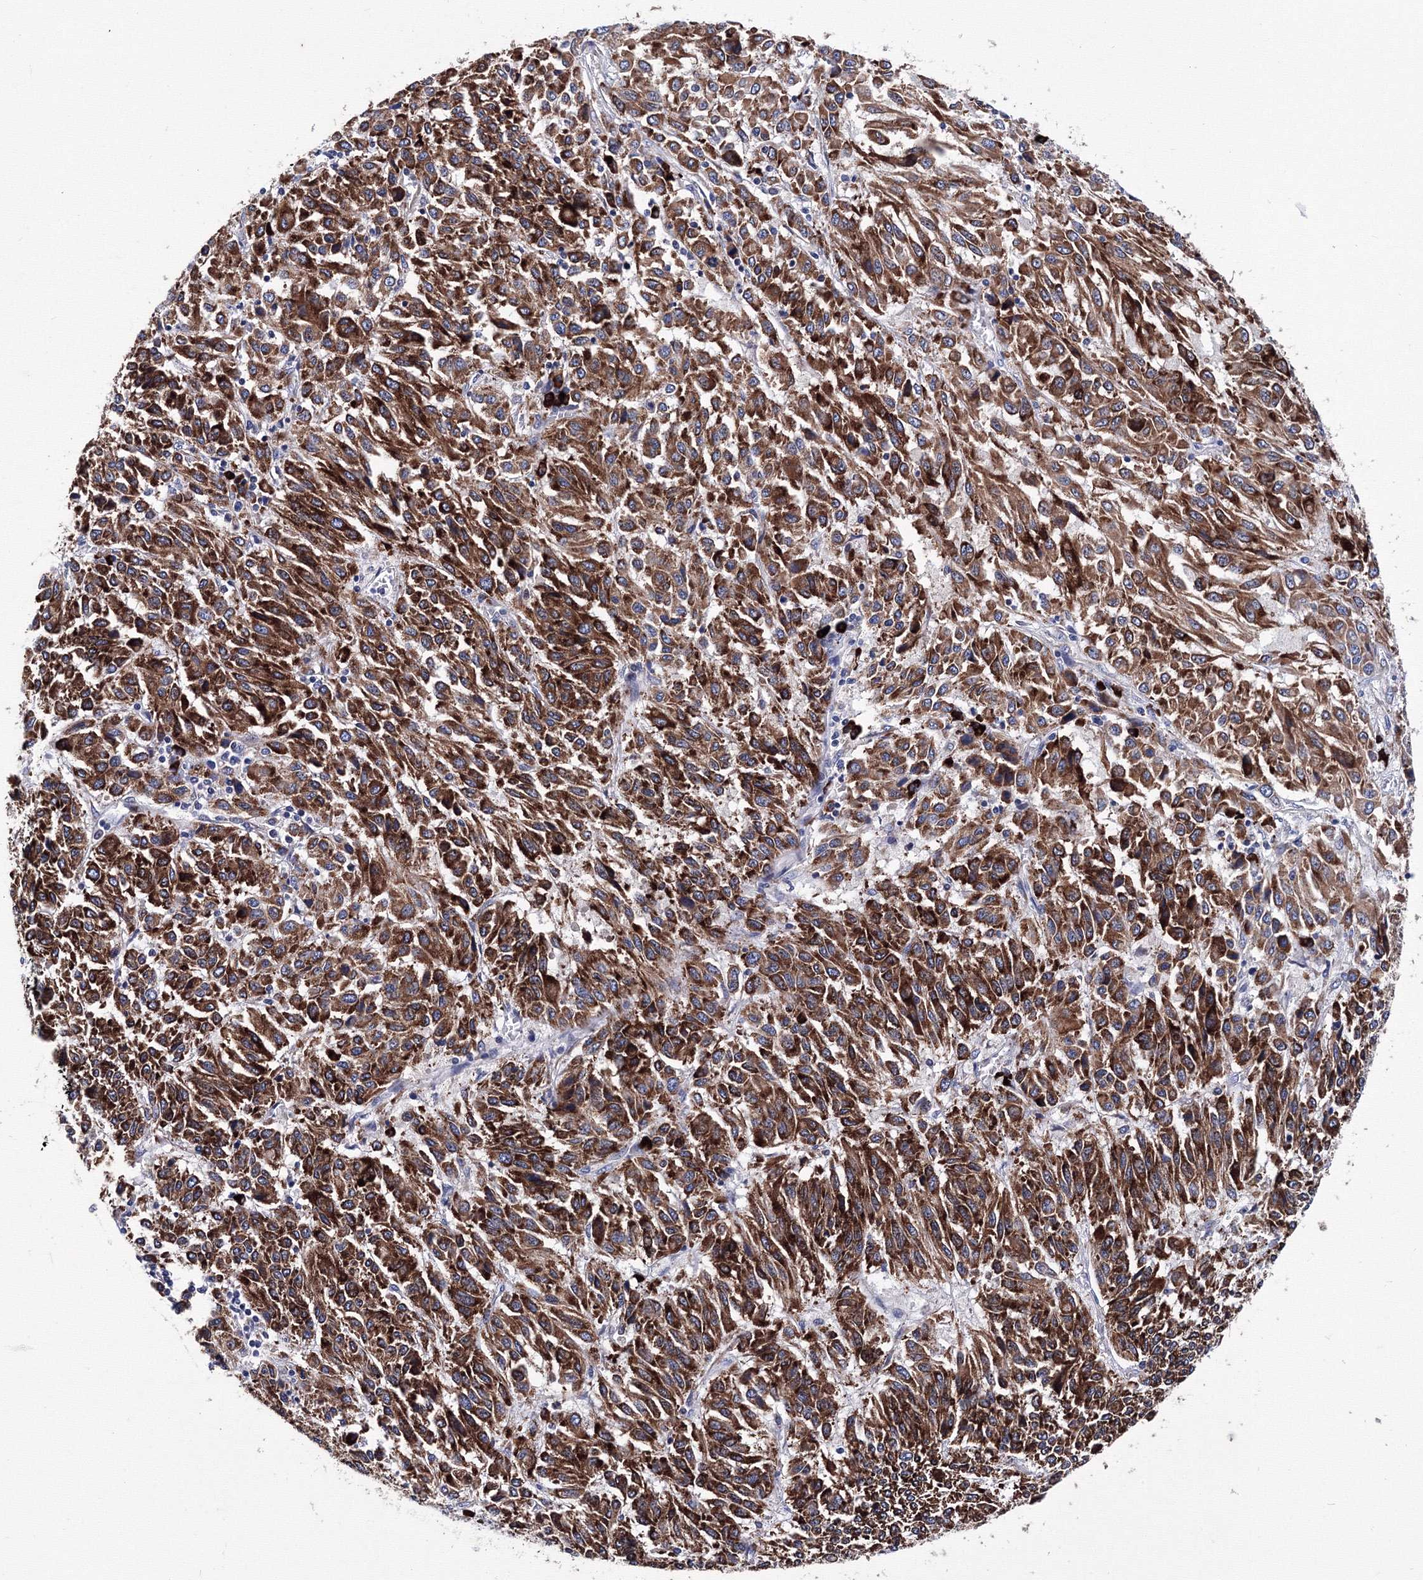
{"staining": {"intensity": "strong", "quantity": ">75%", "location": "cytoplasmic/membranous"}, "tissue": "melanoma", "cell_type": "Tumor cells", "image_type": "cancer", "snomed": [{"axis": "morphology", "description": "Malignant melanoma, Metastatic site"}, {"axis": "topography", "description": "Lung"}], "caption": "Immunohistochemistry (IHC) staining of malignant melanoma (metastatic site), which exhibits high levels of strong cytoplasmic/membranous expression in about >75% of tumor cells indicating strong cytoplasmic/membranous protein staining. The staining was performed using DAB (brown) for protein detection and nuclei were counterstained in hematoxylin (blue).", "gene": "TRPM2", "patient": {"sex": "male", "age": 64}}